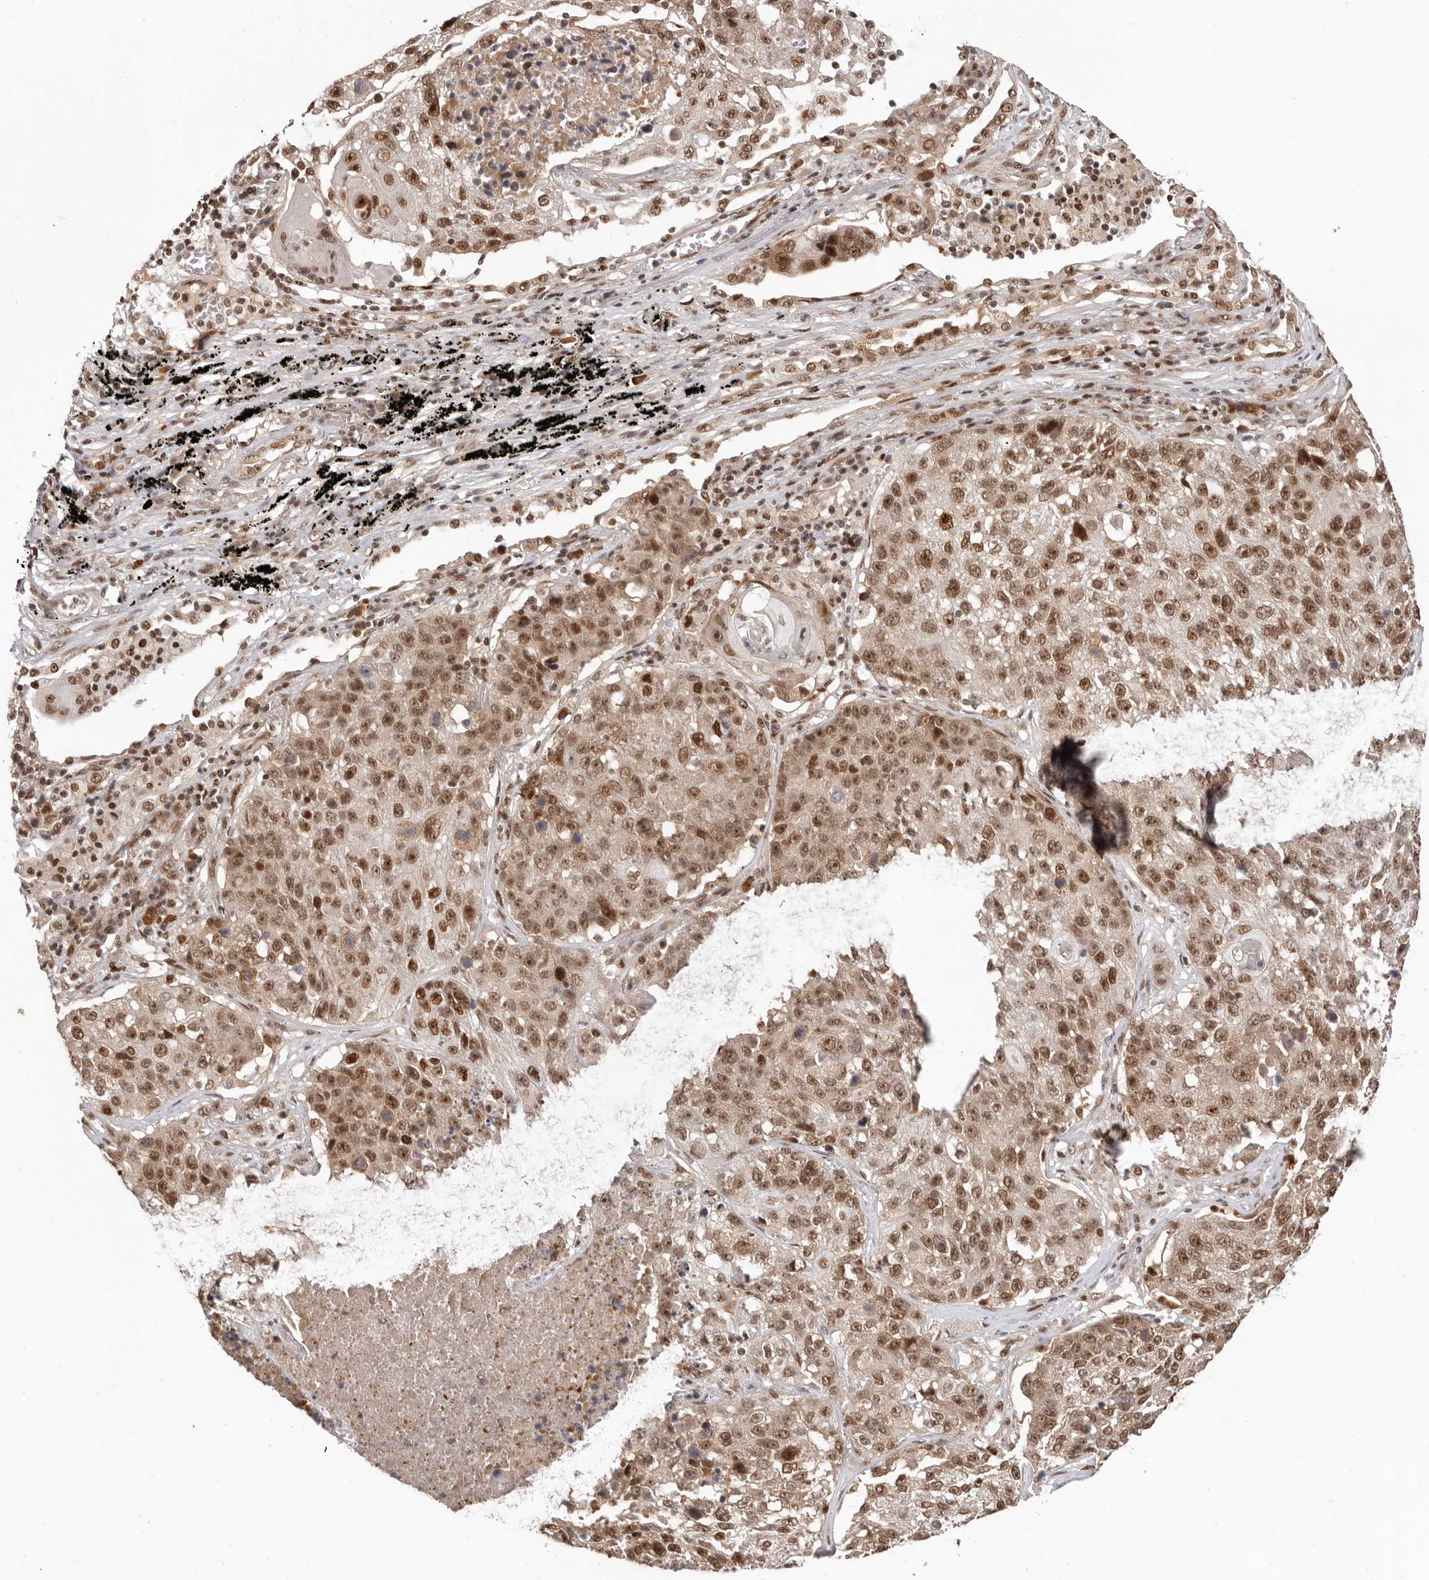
{"staining": {"intensity": "moderate", "quantity": ">75%", "location": "nuclear"}, "tissue": "lung cancer", "cell_type": "Tumor cells", "image_type": "cancer", "snomed": [{"axis": "morphology", "description": "Squamous cell carcinoma, NOS"}, {"axis": "topography", "description": "Lung"}], "caption": "This image demonstrates IHC staining of lung squamous cell carcinoma, with medium moderate nuclear positivity in approximately >75% of tumor cells.", "gene": "CHTOP", "patient": {"sex": "male", "age": 61}}